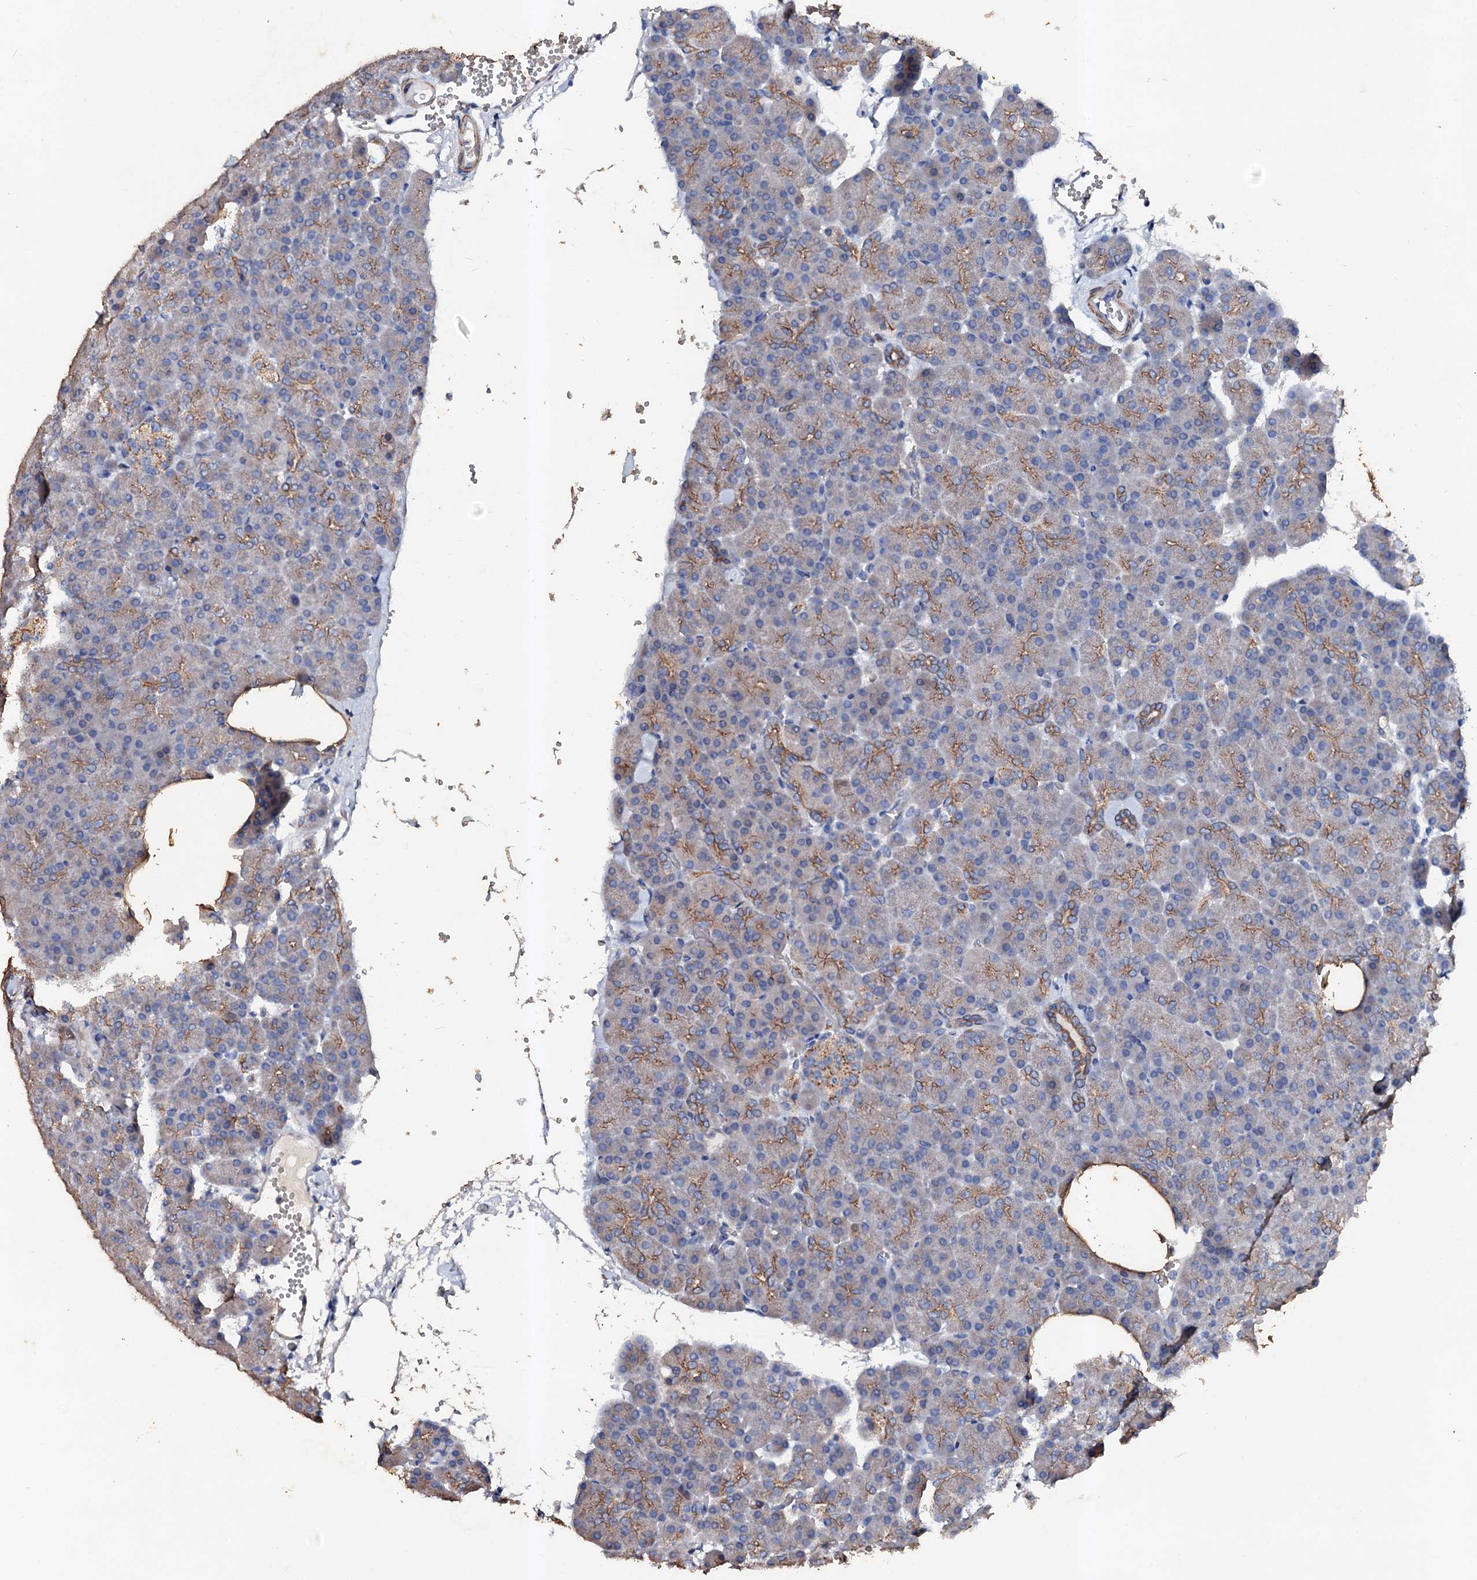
{"staining": {"intensity": "moderate", "quantity": "25%-75%", "location": "cytoplasmic/membranous"}, "tissue": "pancreas", "cell_type": "Exocrine glandular cells", "image_type": "normal", "snomed": [{"axis": "morphology", "description": "Normal tissue, NOS"}, {"axis": "morphology", "description": "Carcinoid, malignant, NOS"}, {"axis": "topography", "description": "Pancreas"}], "caption": "This is a photomicrograph of immunohistochemistry (IHC) staining of normal pancreas, which shows moderate expression in the cytoplasmic/membranous of exocrine glandular cells.", "gene": "VPS36", "patient": {"sex": "female", "age": 35}}